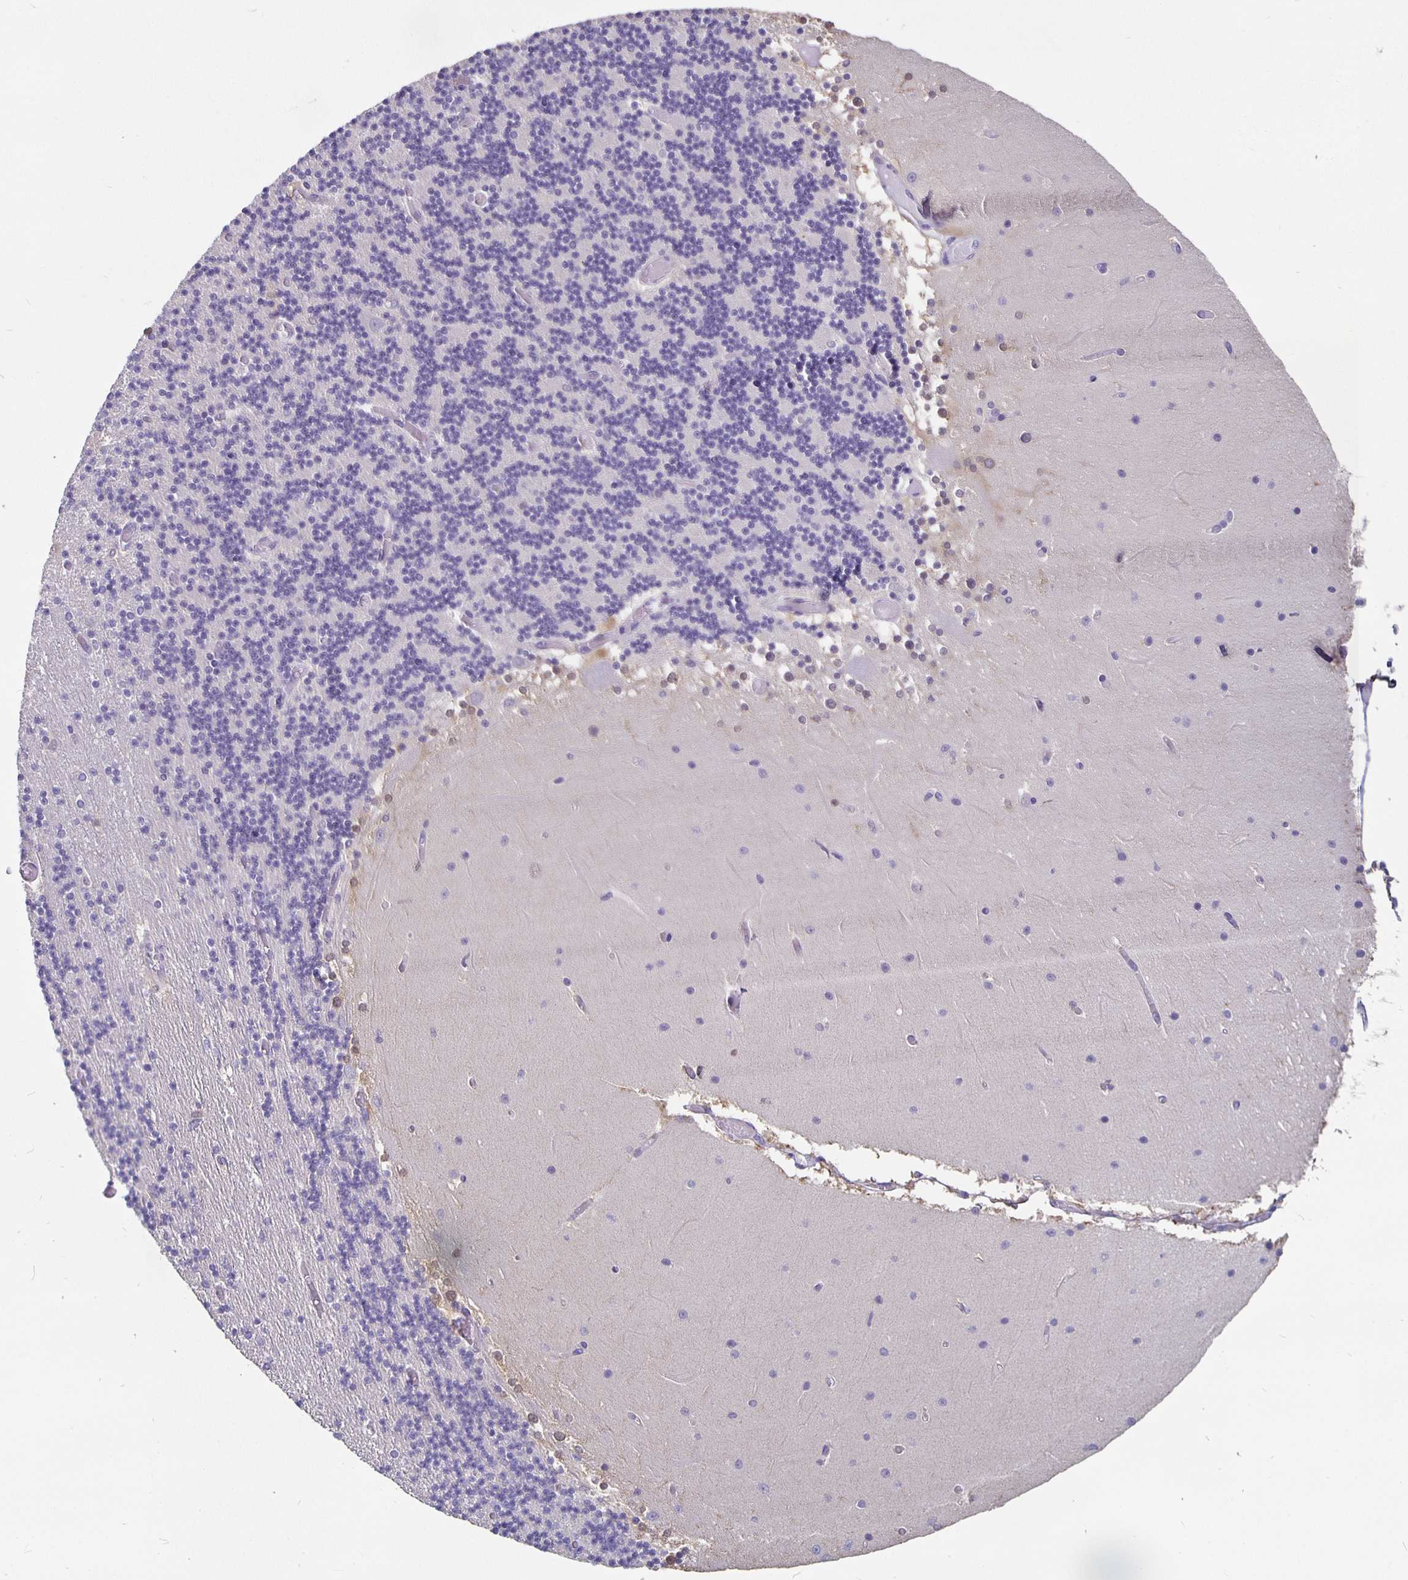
{"staining": {"intensity": "negative", "quantity": "none", "location": "none"}, "tissue": "cerebellum", "cell_type": "Cells in granular layer", "image_type": "normal", "snomed": [{"axis": "morphology", "description": "Normal tissue, NOS"}, {"axis": "topography", "description": "Cerebellum"}], "caption": "A high-resolution histopathology image shows immunohistochemistry (IHC) staining of benign cerebellum, which demonstrates no significant positivity in cells in granular layer.", "gene": "GPX4", "patient": {"sex": "female", "age": 28}}